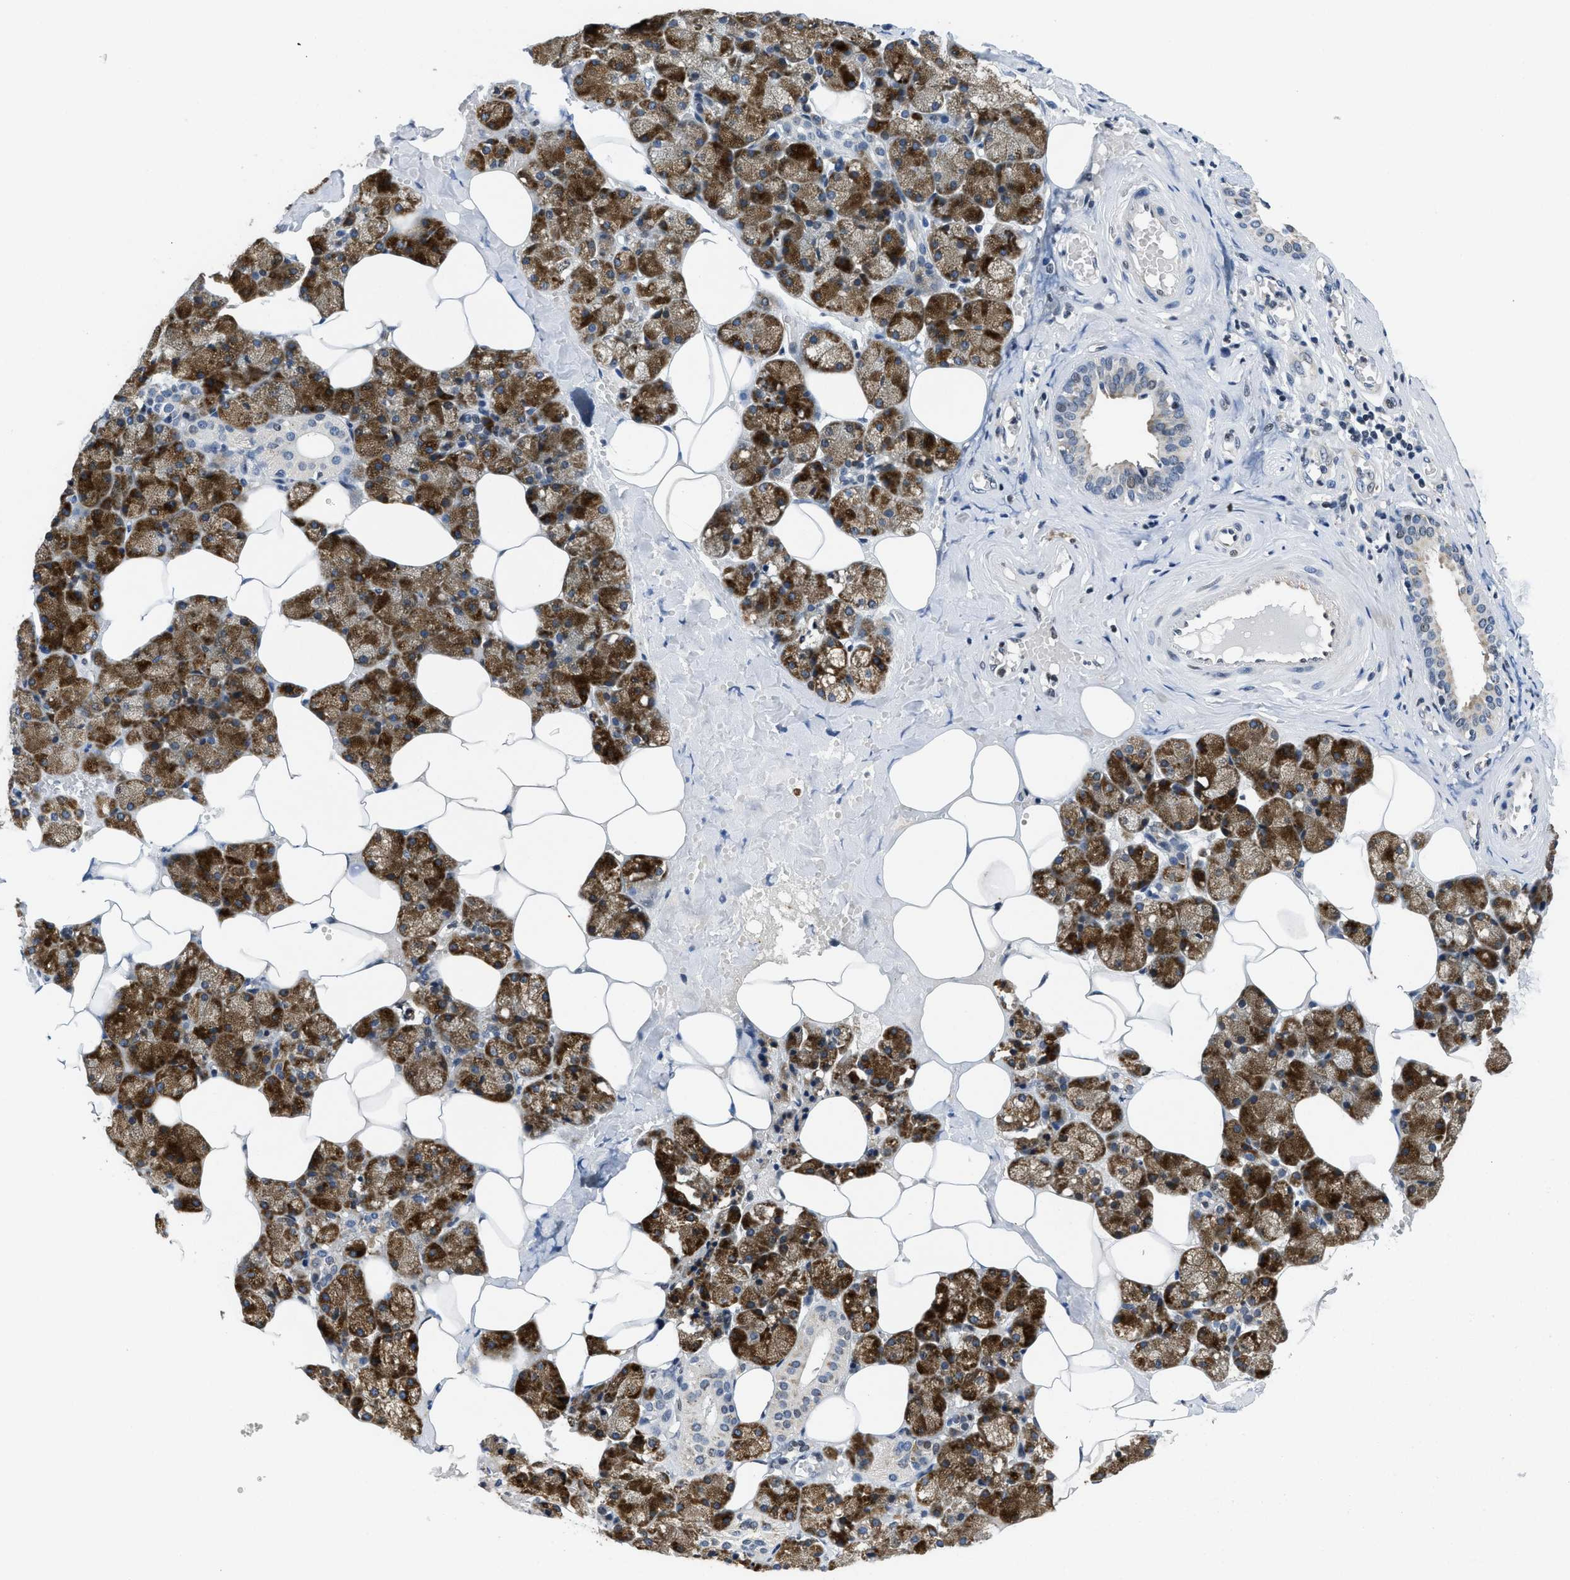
{"staining": {"intensity": "strong", "quantity": "25%-75%", "location": "cytoplasmic/membranous"}, "tissue": "salivary gland", "cell_type": "Glandular cells", "image_type": "normal", "snomed": [{"axis": "morphology", "description": "Normal tissue, NOS"}, {"axis": "topography", "description": "Salivary gland"}], "caption": "Salivary gland stained with DAB immunohistochemistry (IHC) reveals high levels of strong cytoplasmic/membranous positivity in about 25%-75% of glandular cells. Immunohistochemistry stains the protein of interest in brown and the nuclei are stained blue.", "gene": "IKBKE", "patient": {"sex": "male", "age": 62}}